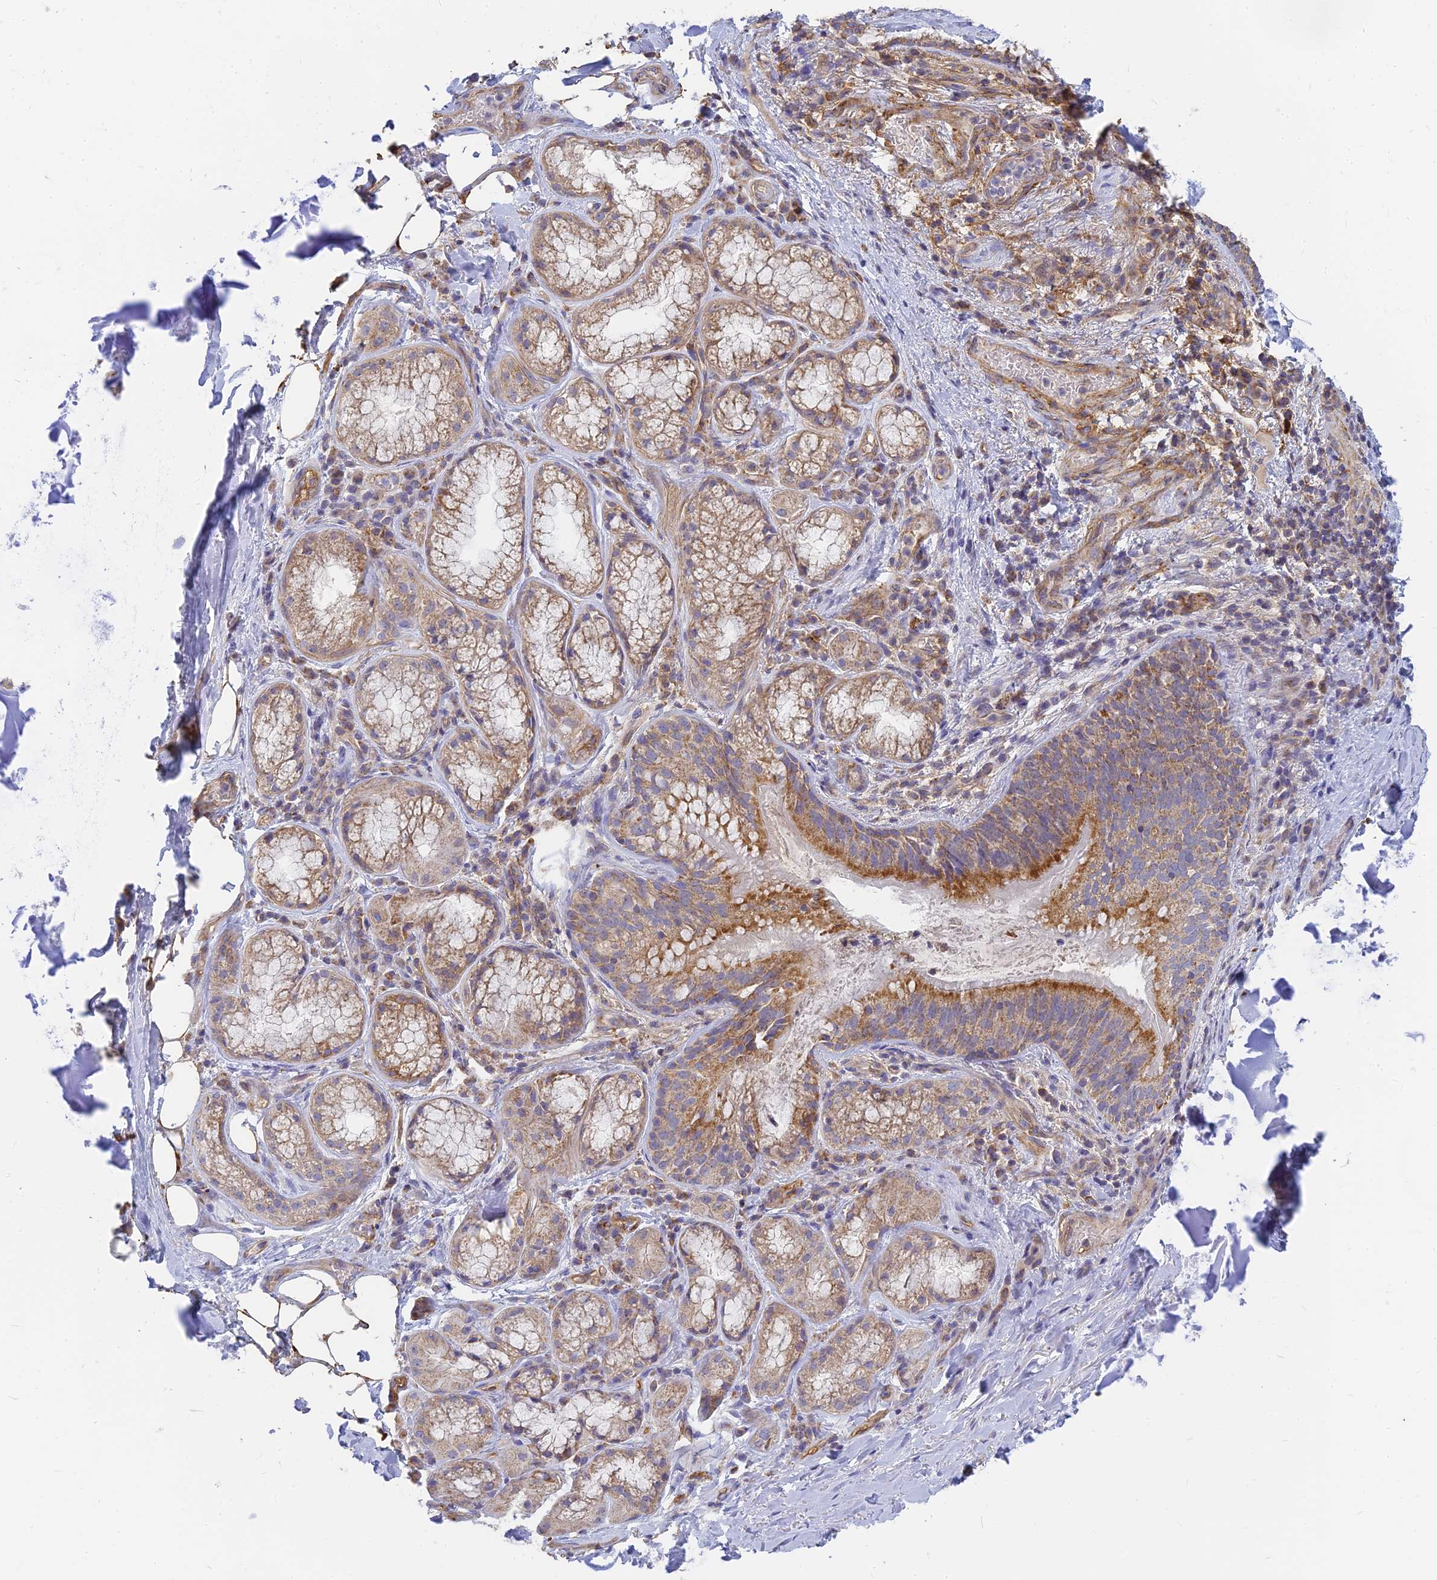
{"staining": {"intensity": "weak", "quantity": "25%-75%", "location": "cytoplasmic/membranous"}, "tissue": "adipose tissue", "cell_type": "Adipocytes", "image_type": "normal", "snomed": [{"axis": "morphology", "description": "Normal tissue, NOS"}, {"axis": "topography", "description": "Lymph node"}, {"axis": "topography", "description": "Cartilage tissue"}, {"axis": "topography", "description": "Bronchus"}], "caption": "This is a histology image of IHC staining of benign adipose tissue, which shows weak positivity in the cytoplasmic/membranous of adipocytes.", "gene": "MRPL15", "patient": {"sex": "male", "age": 63}}